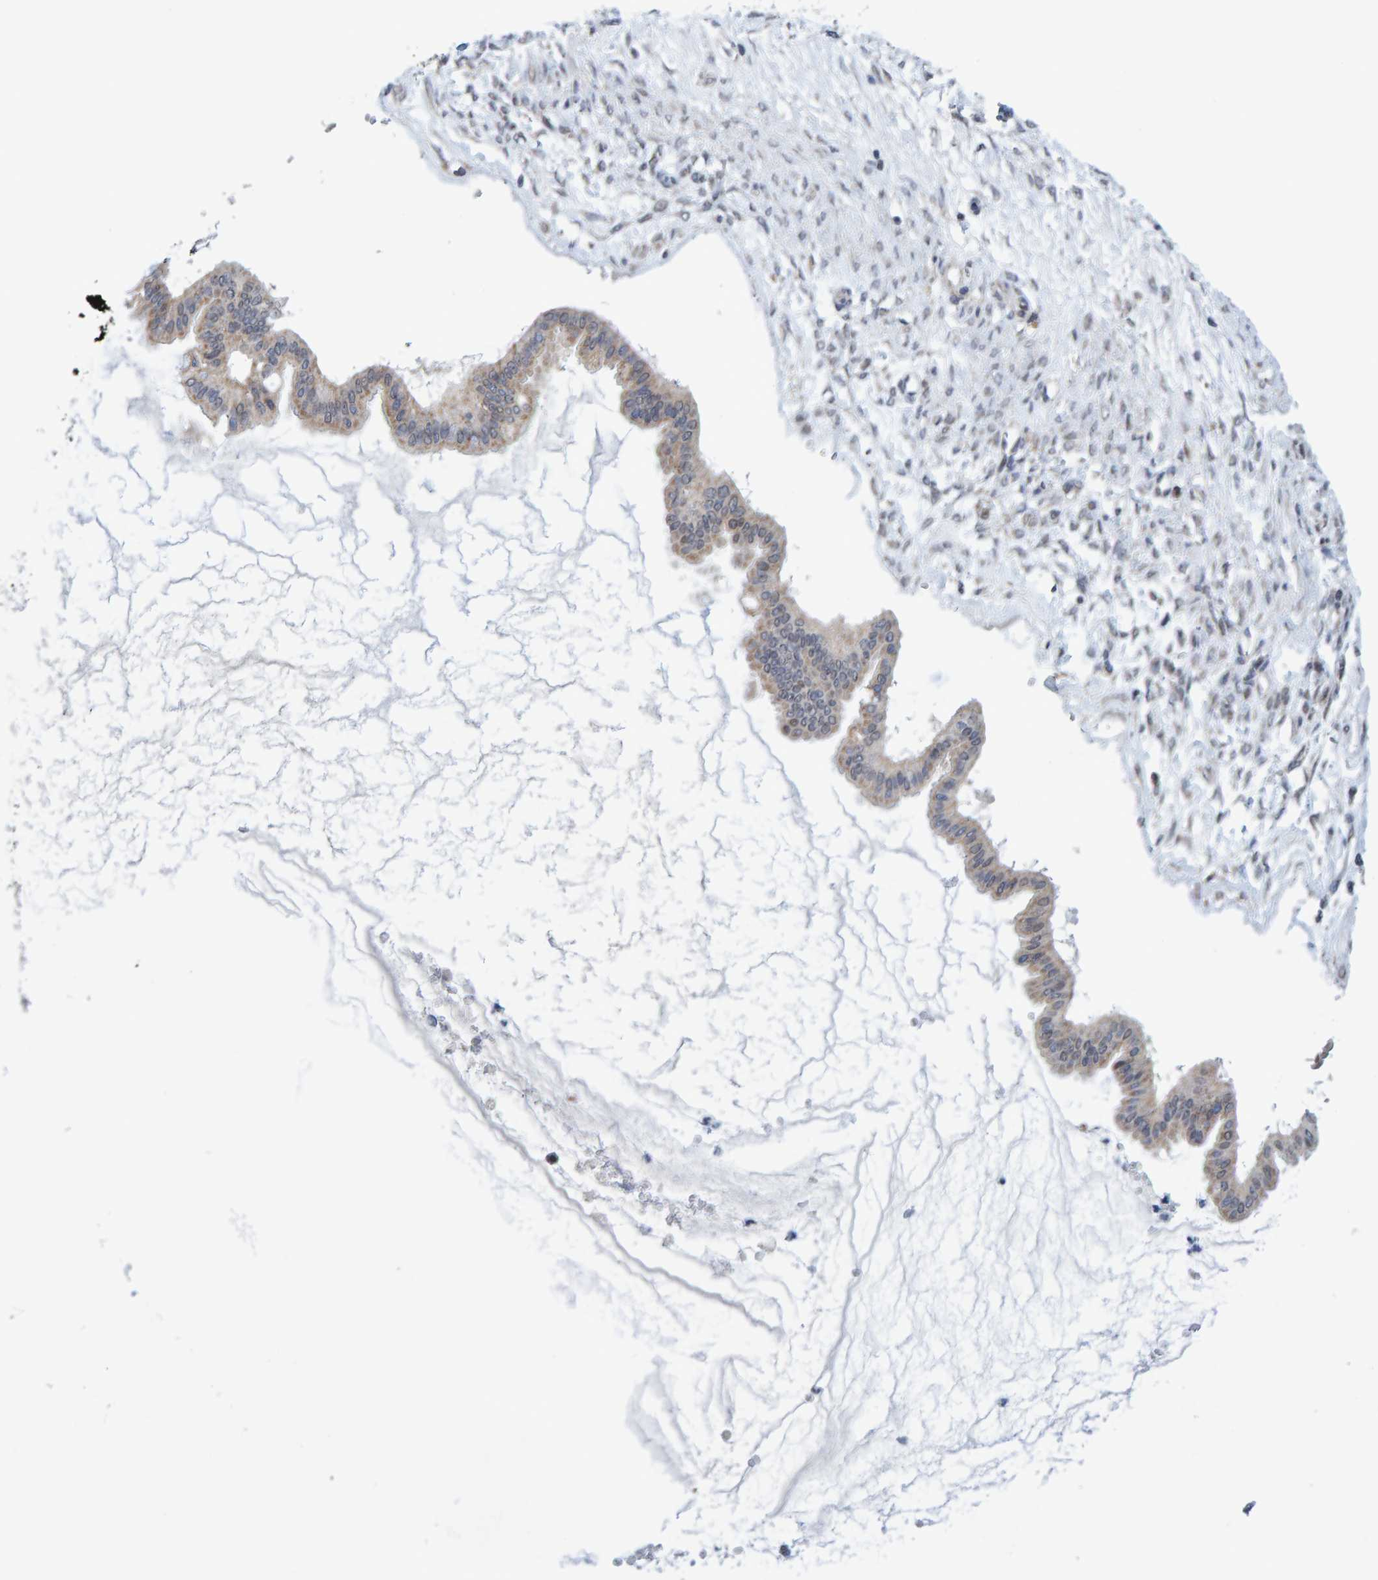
{"staining": {"intensity": "moderate", "quantity": ">75%", "location": "cytoplasmic/membranous"}, "tissue": "ovarian cancer", "cell_type": "Tumor cells", "image_type": "cancer", "snomed": [{"axis": "morphology", "description": "Cystadenocarcinoma, mucinous, NOS"}, {"axis": "topography", "description": "Ovary"}], "caption": "Immunohistochemistry (DAB) staining of ovarian cancer exhibits moderate cytoplasmic/membranous protein staining in about >75% of tumor cells.", "gene": "USP43", "patient": {"sex": "female", "age": 73}}